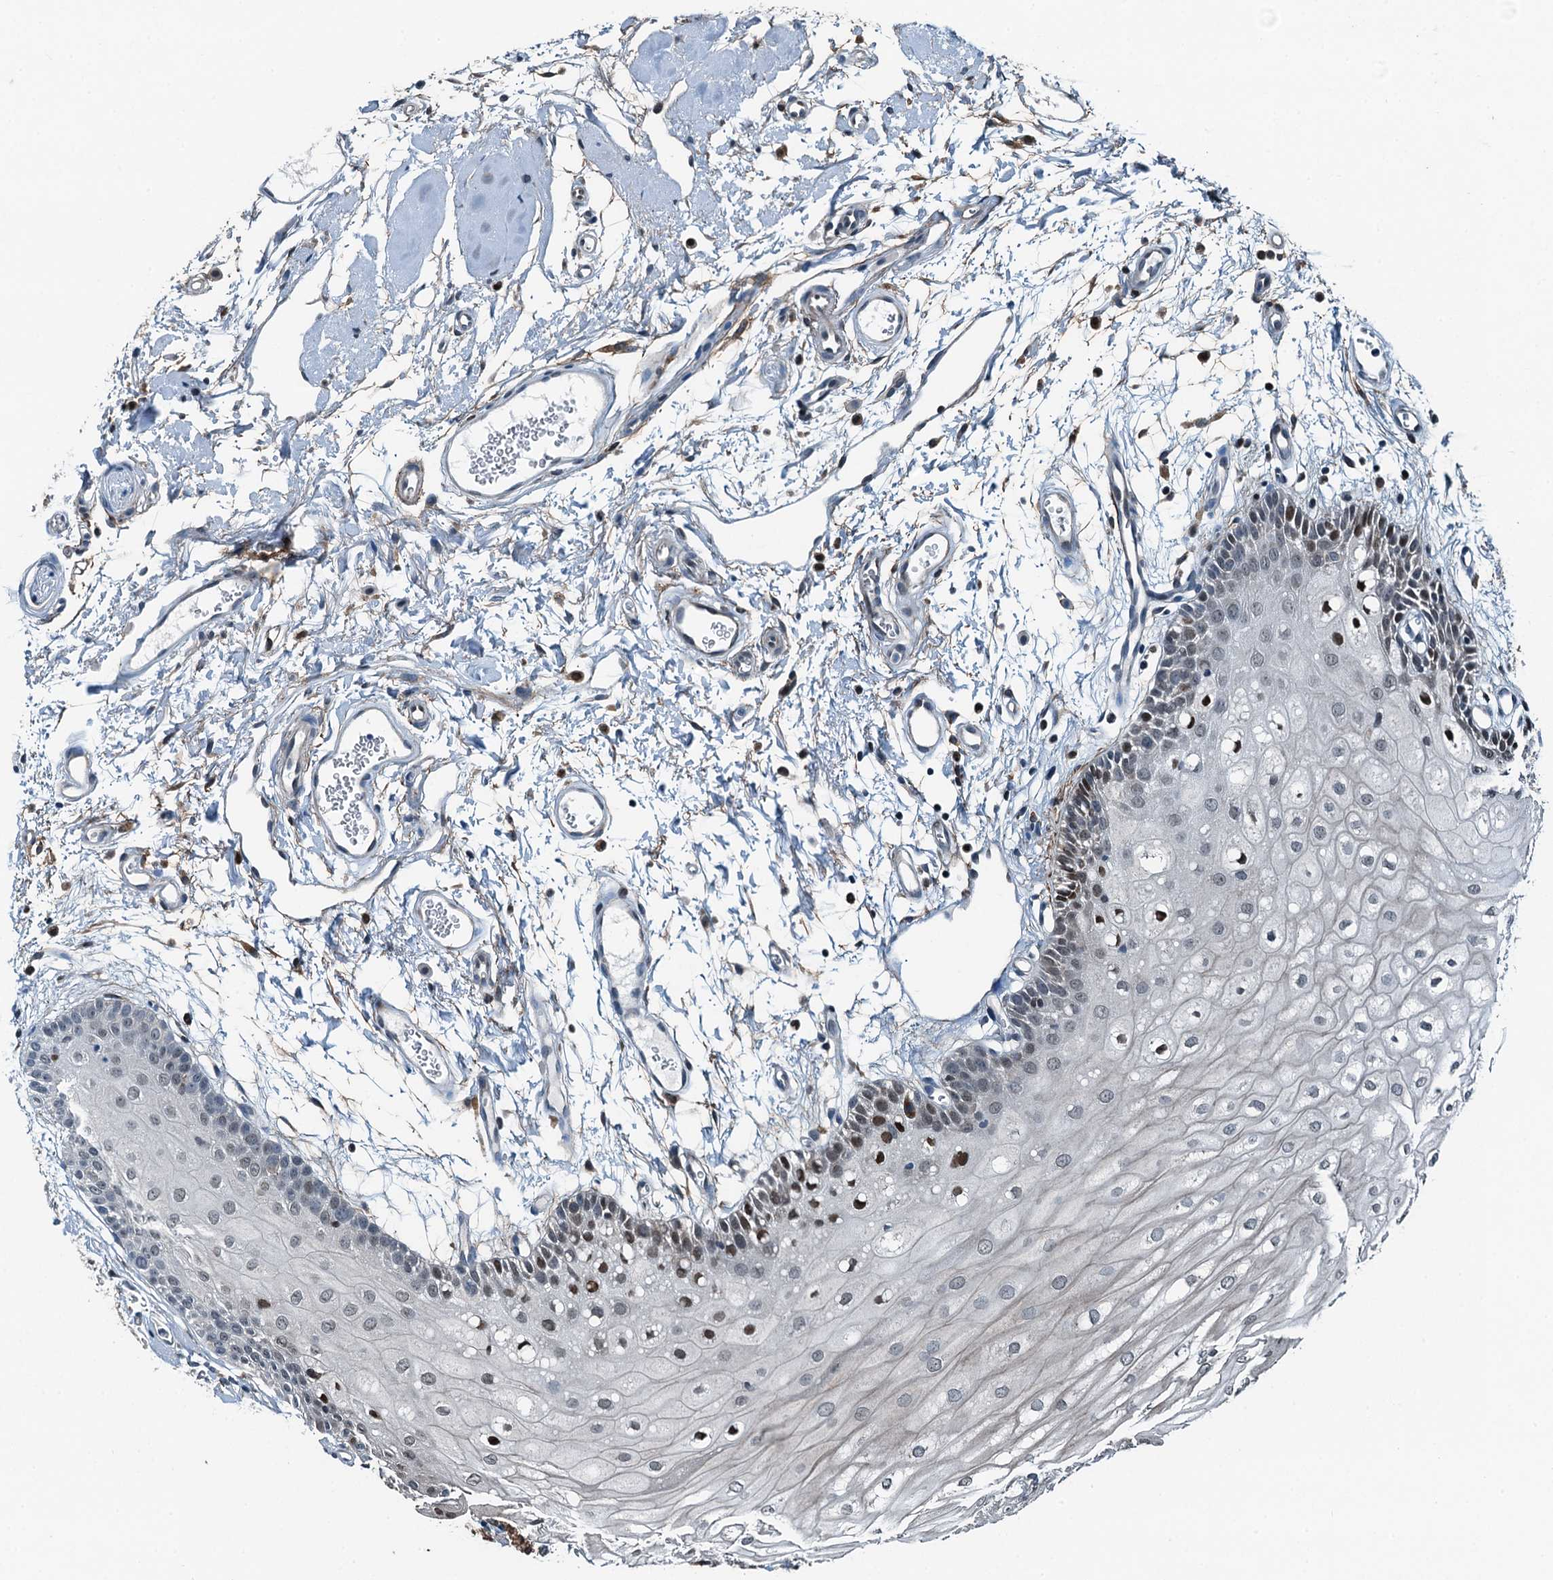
{"staining": {"intensity": "moderate", "quantity": "<25%", "location": "nuclear"}, "tissue": "oral mucosa", "cell_type": "Squamous epithelial cells", "image_type": "normal", "snomed": [{"axis": "morphology", "description": "Normal tissue, NOS"}, {"axis": "topography", "description": "Oral tissue"}, {"axis": "topography", "description": "Tounge, NOS"}], "caption": "IHC (DAB (3,3'-diaminobenzidine)) staining of unremarkable human oral mucosa shows moderate nuclear protein staining in approximately <25% of squamous epithelial cells. (IHC, brightfield microscopy, high magnification).", "gene": "TAMALIN", "patient": {"sex": "female", "age": 73}}